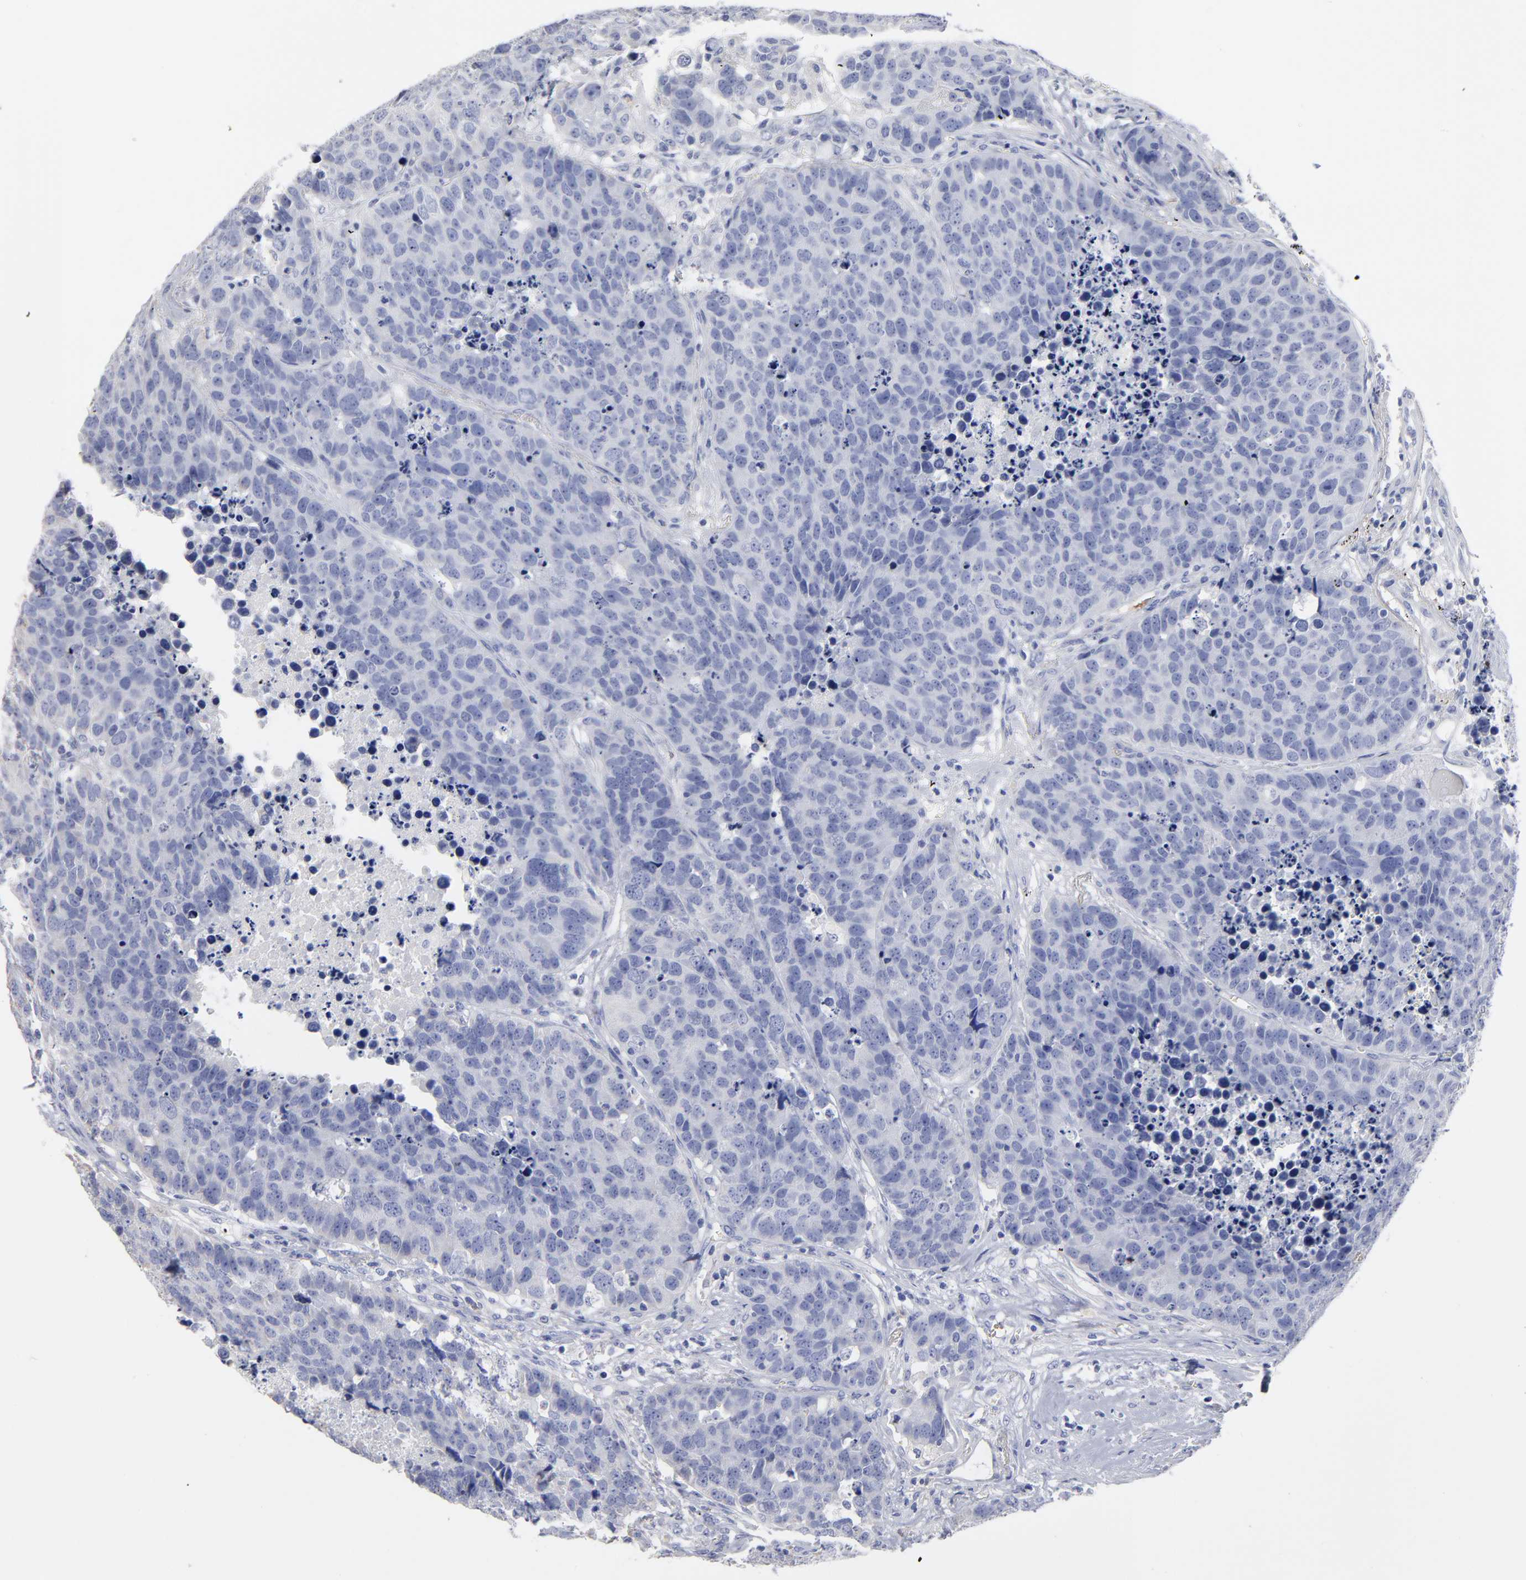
{"staining": {"intensity": "negative", "quantity": "none", "location": "none"}, "tissue": "carcinoid", "cell_type": "Tumor cells", "image_type": "cancer", "snomed": [{"axis": "morphology", "description": "Carcinoid, malignant, NOS"}, {"axis": "topography", "description": "Lung"}], "caption": "Immunohistochemistry histopathology image of neoplastic tissue: carcinoid stained with DAB (3,3'-diaminobenzidine) reveals no significant protein staining in tumor cells.", "gene": "PTP4A1", "patient": {"sex": "male", "age": 60}}